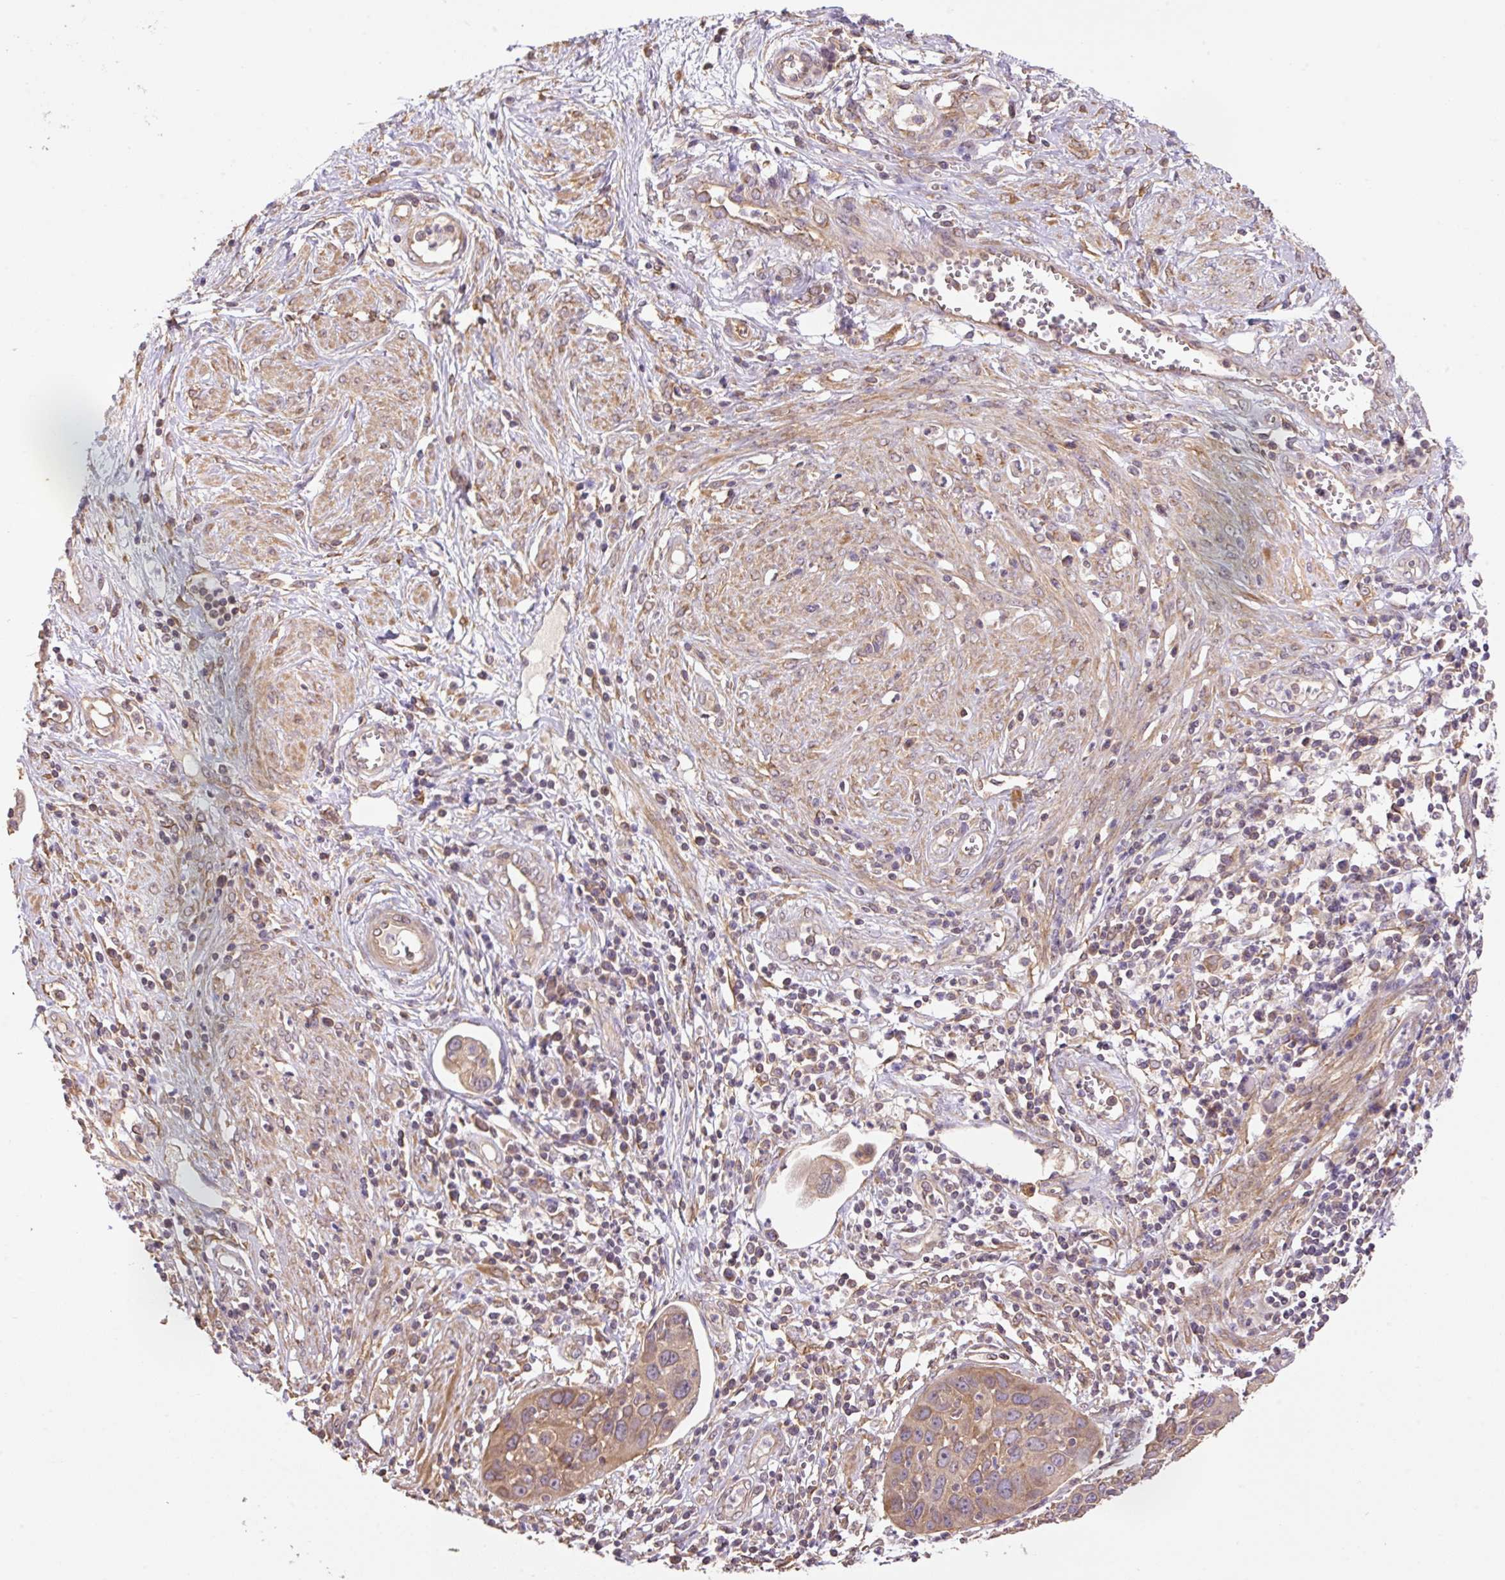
{"staining": {"intensity": "moderate", "quantity": ">75%", "location": "cytoplasmic/membranous"}, "tissue": "cervical cancer", "cell_type": "Tumor cells", "image_type": "cancer", "snomed": [{"axis": "morphology", "description": "Squamous cell carcinoma, NOS"}, {"axis": "topography", "description": "Cervix"}], "caption": "Immunohistochemical staining of human cervical cancer displays moderate cytoplasmic/membranous protein expression in about >75% of tumor cells.", "gene": "COX8A", "patient": {"sex": "female", "age": 36}}